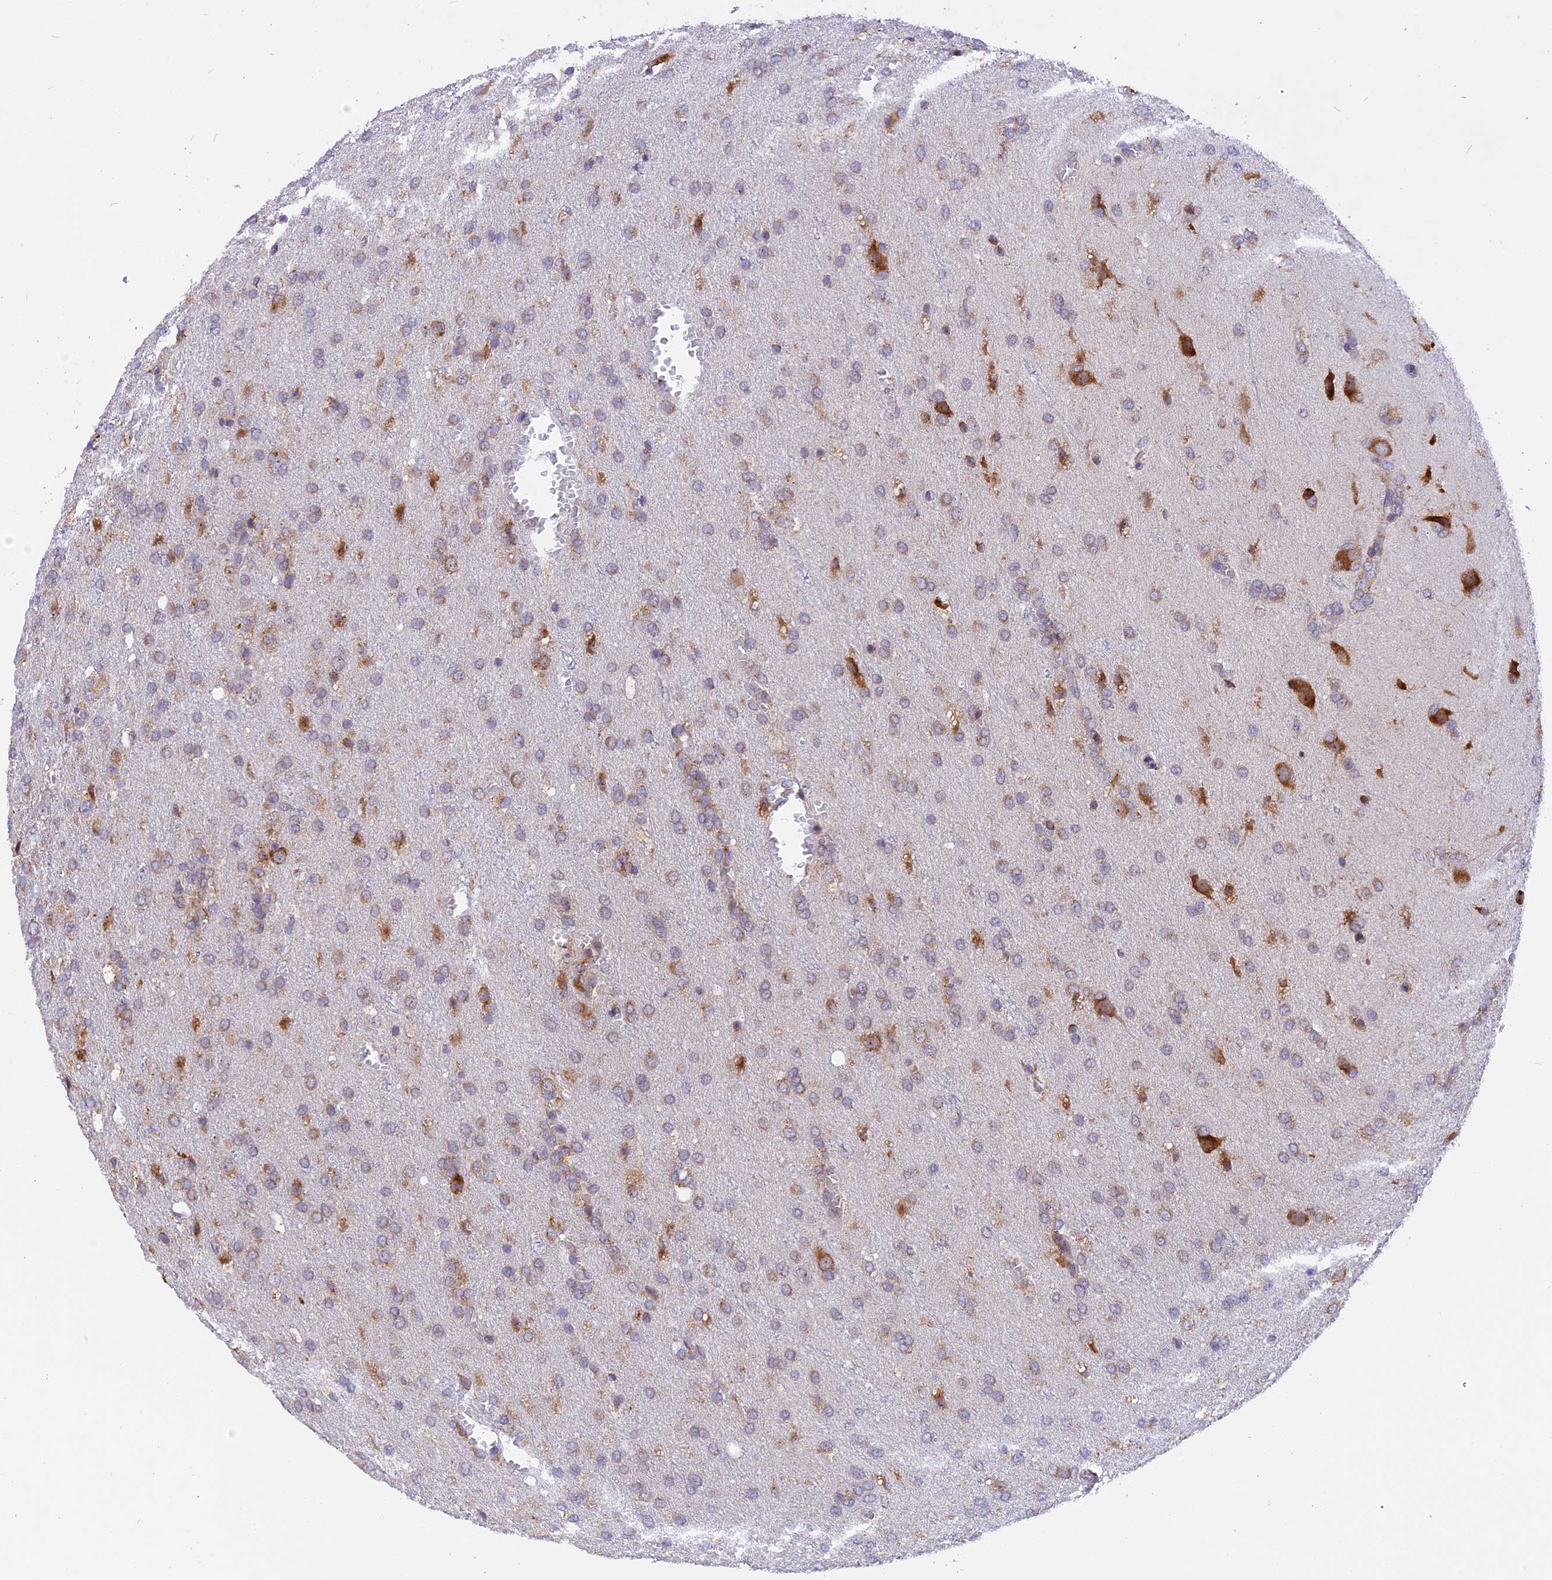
{"staining": {"intensity": "weak", "quantity": "25%-75%", "location": "cytoplasmic/membranous"}, "tissue": "glioma", "cell_type": "Tumor cells", "image_type": "cancer", "snomed": [{"axis": "morphology", "description": "Glioma, malignant, High grade"}, {"axis": "topography", "description": "Brain"}], "caption": "Immunohistochemical staining of glioma exhibits low levels of weak cytoplasmic/membranous protein staining in approximately 25%-75% of tumor cells.", "gene": "GNPTAB", "patient": {"sex": "female", "age": 74}}